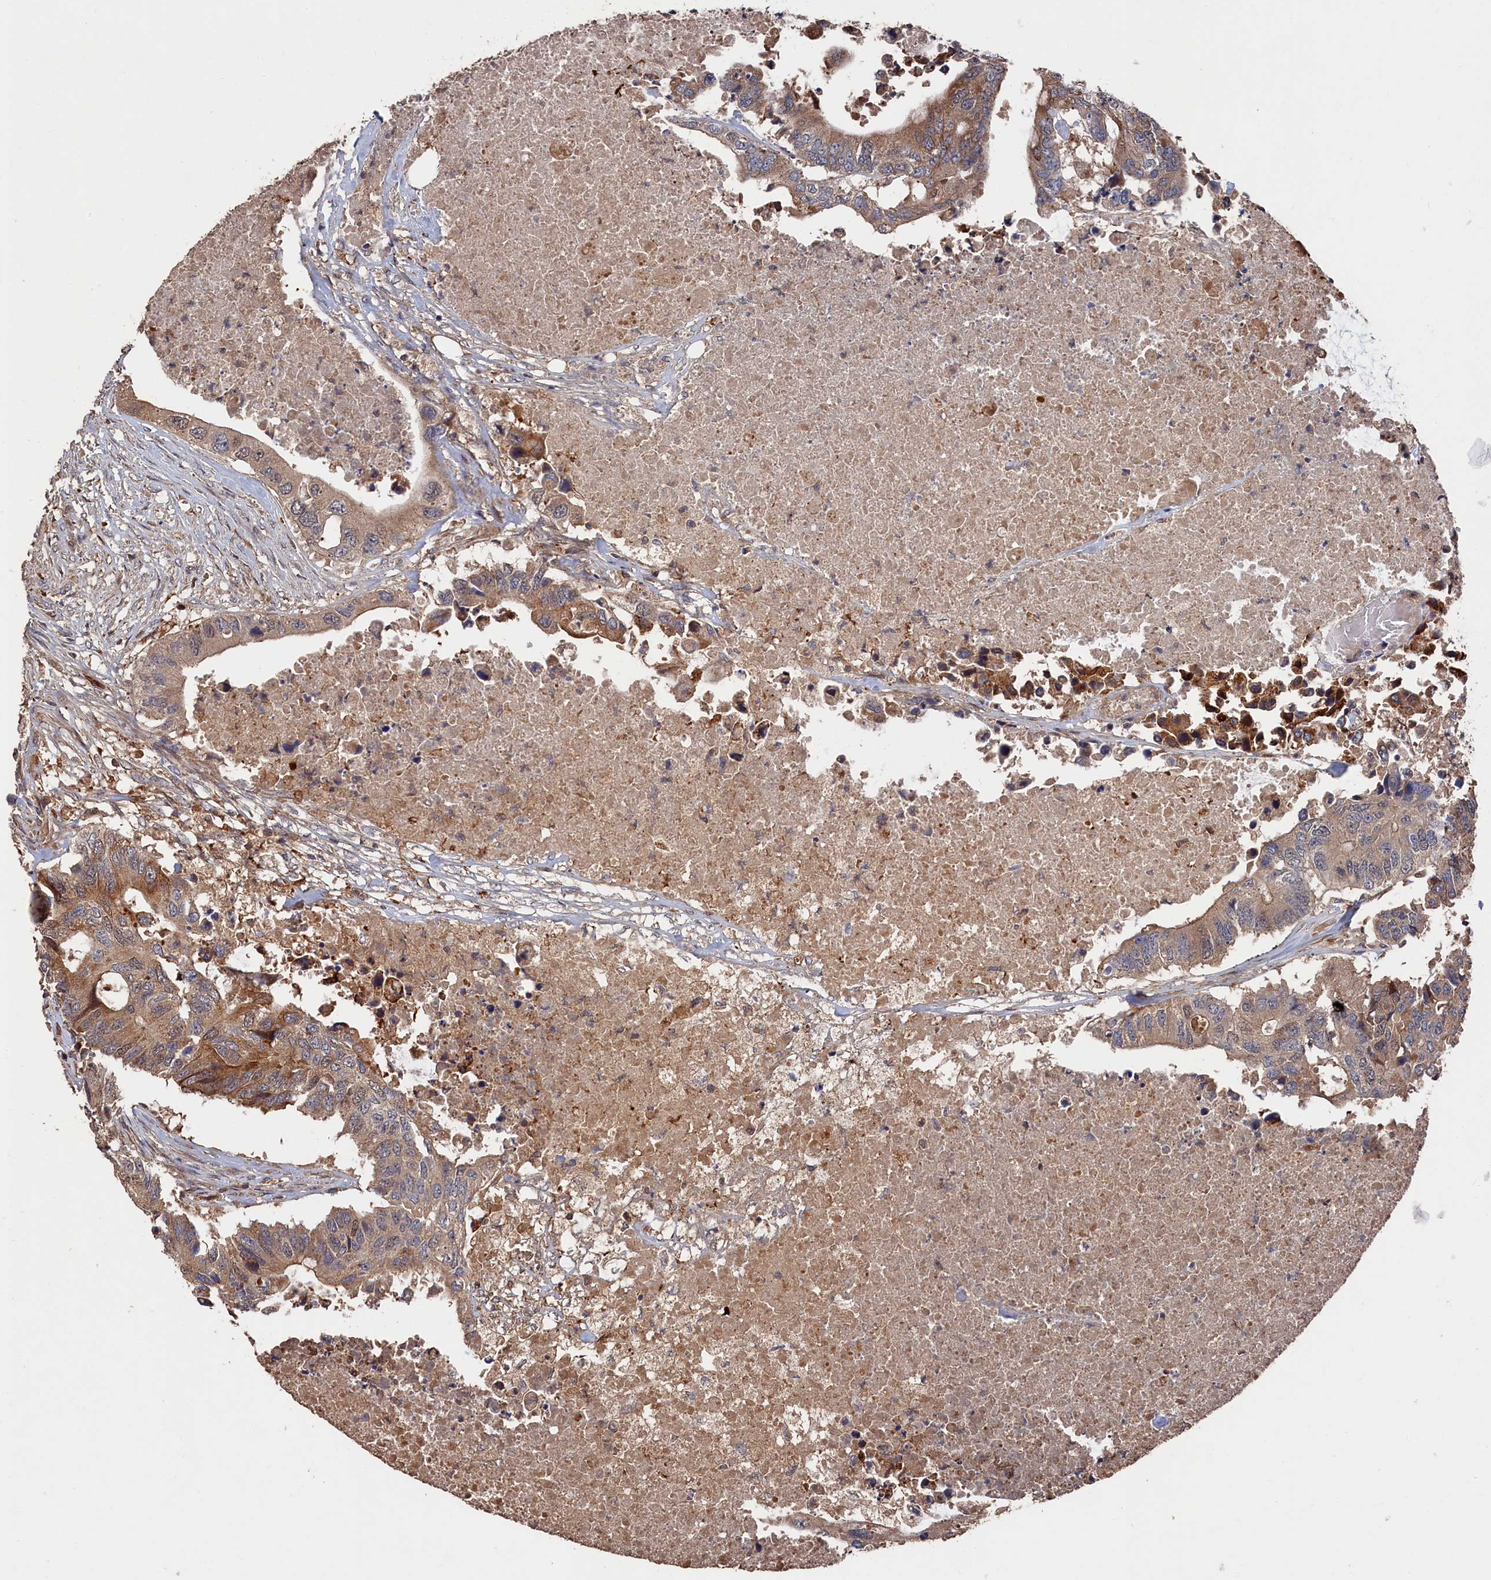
{"staining": {"intensity": "moderate", "quantity": ">75%", "location": "cytoplasmic/membranous"}, "tissue": "colorectal cancer", "cell_type": "Tumor cells", "image_type": "cancer", "snomed": [{"axis": "morphology", "description": "Adenocarcinoma, NOS"}, {"axis": "topography", "description": "Colon"}], "caption": "Immunohistochemistry (IHC) of human colorectal cancer exhibits medium levels of moderate cytoplasmic/membranous staining in about >75% of tumor cells.", "gene": "RMI2", "patient": {"sex": "male", "age": 71}}